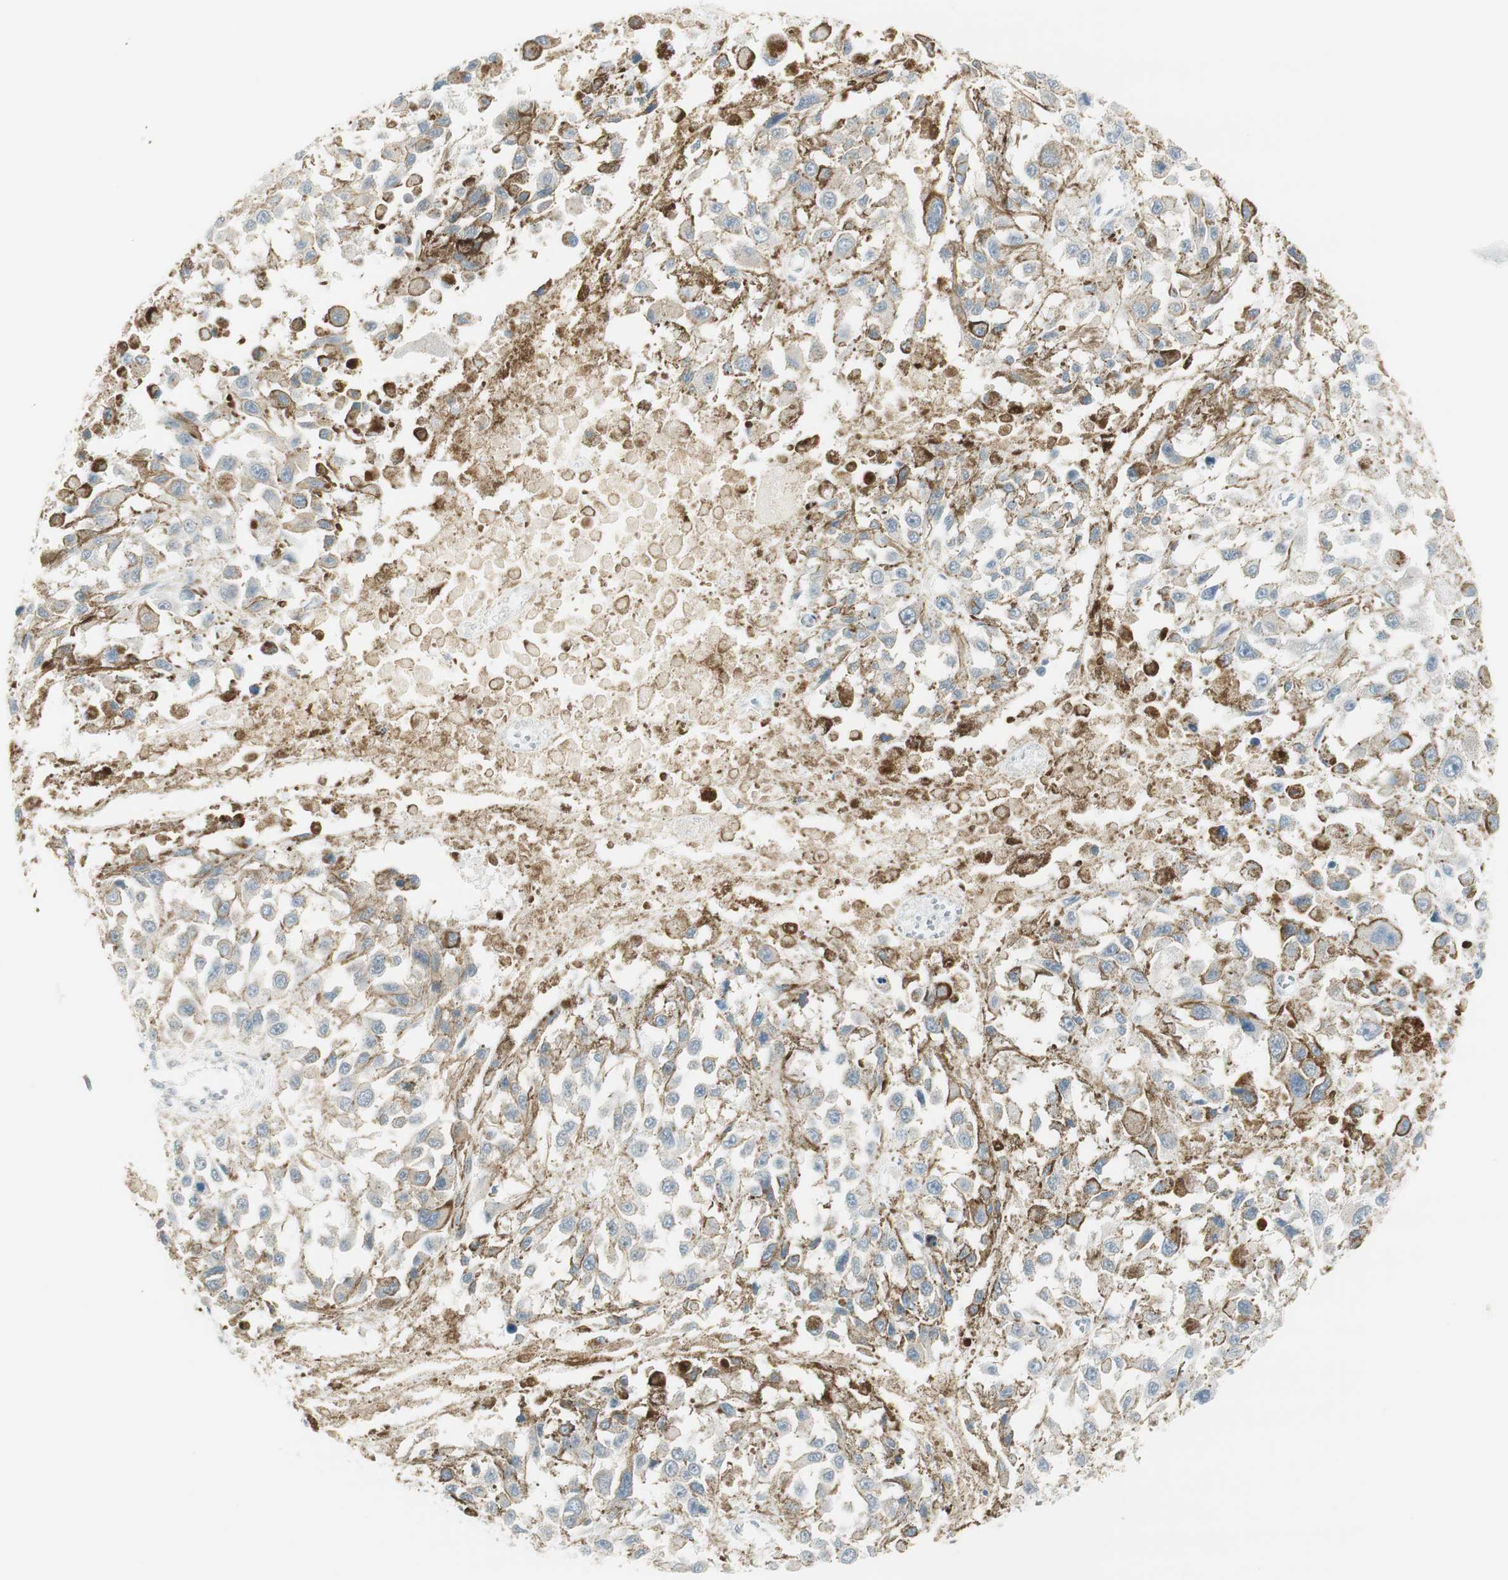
{"staining": {"intensity": "negative", "quantity": "none", "location": "none"}, "tissue": "melanoma", "cell_type": "Tumor cells", "image_type": "cancer", "snomed": [{"axis": "morphology", "description": "Malignant melanoma, Metastatic site"}, {"axis": "topography", "description": "Lymph node"}], "caption": "Human malignant melanoma (metastatic site) stained for a protein using immunohistochemistry shows no positivity in tumor cells.", "gene": "TACR3", "patient": {"sex": "male", "age": 59}}